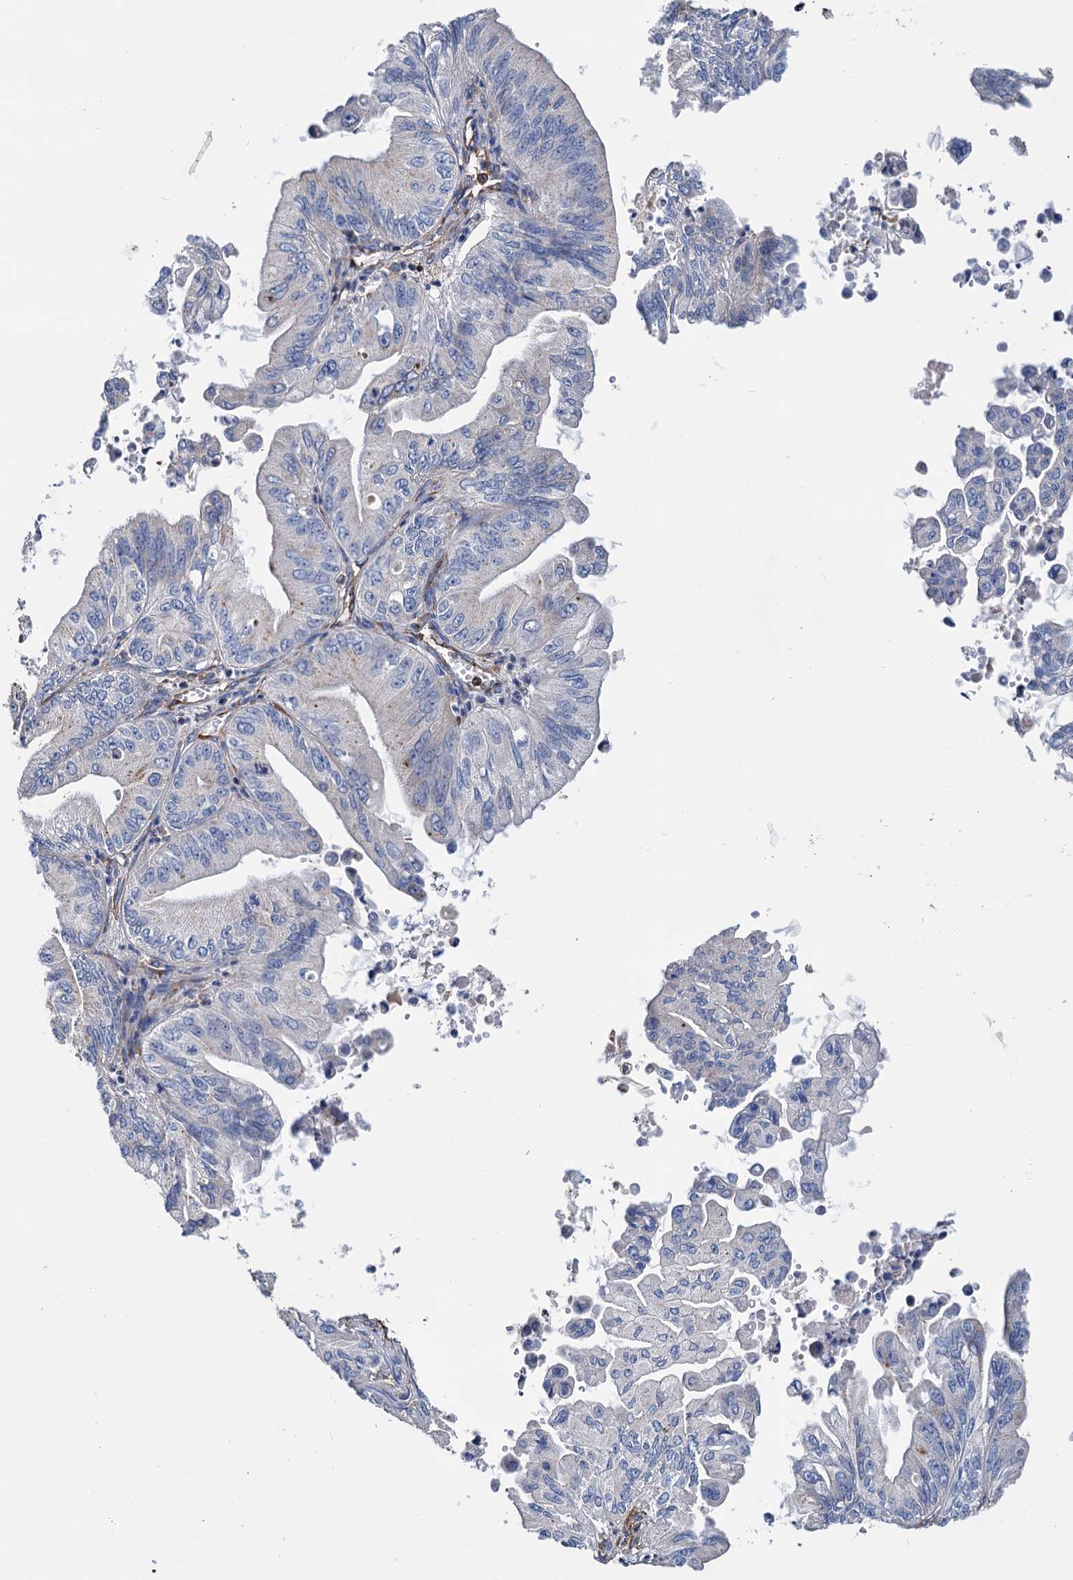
{"staining": {"intensity": "weak", "quantity": "<25%", "location": "cytoplasmic/membranous"}, "tissue": "ovarian cancer", "cell_type": "Tumor cells", "image_type": "cancer", "snomed": [{"axis": "morphology", "description": "Cystadenocarcinoma, mucinous, NOS"}, {"axis": "topography", "description": "Ovary"}], "caption": "DAB (3,3'-diaminobenzidine) immunohistochemical staining of ovarian cancer (mucinous cystadenocarcinoma) shows no significant staining in tumor cells.", "gene": "SCPEP1", "patient": {"sex": "female", "age": 71}}